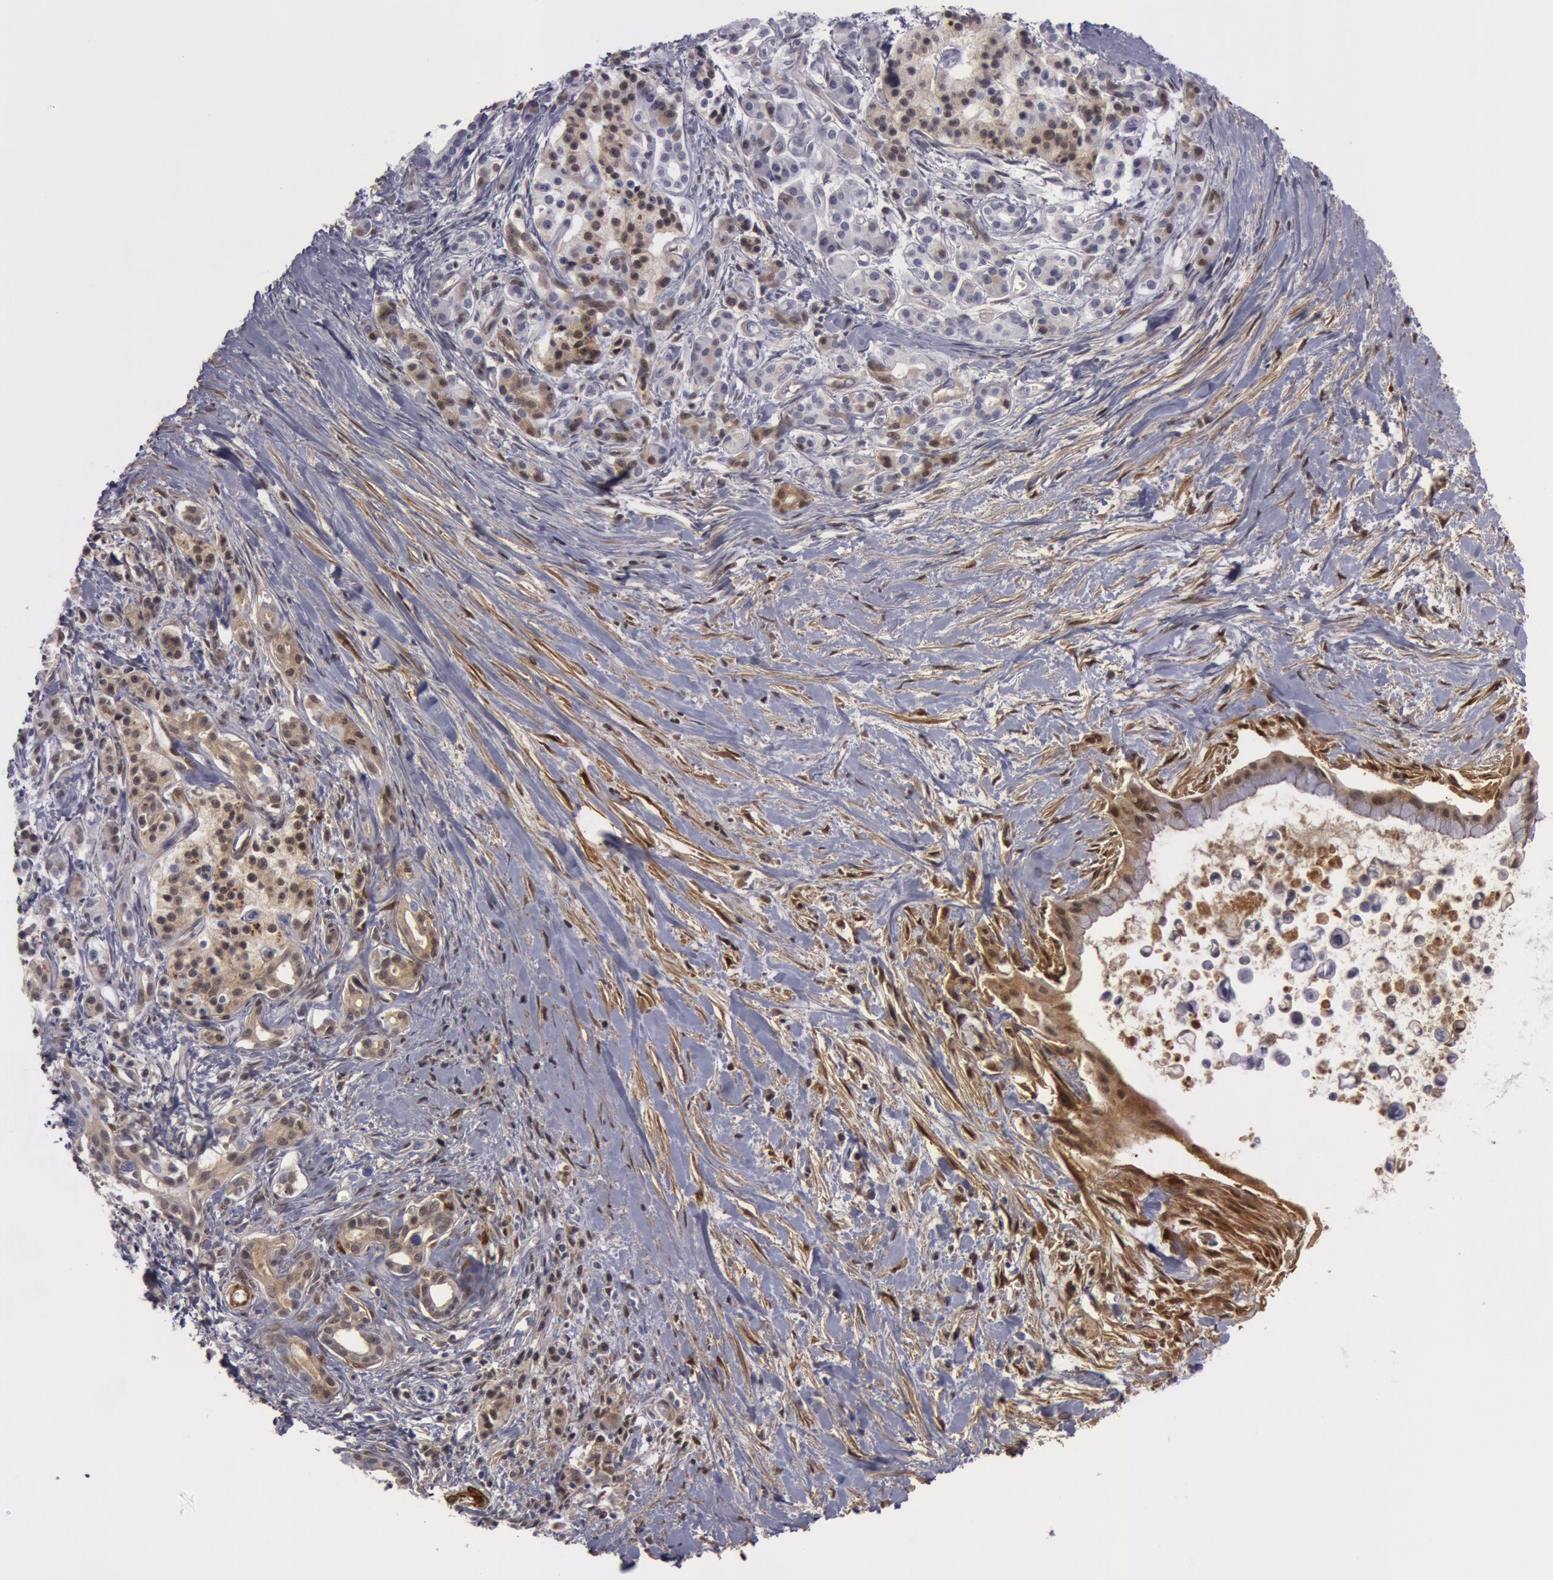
{"staining": {"intensity": "weak", "quantity": "25%-75%", "location": "cytoplasmic/membranous"}, "tissue": "pancreatic cancer", "cell_type": "Tumor cells", "image_type": "cancer", "snomed": [{"axis": "morphology", "description": "Adenocarcinoma, NOS"}, {"axis": "topography", "description": "Pancreas"}], "caption": "Pancreatic adenocarcinoma was stained to show a protein in brown. There is low levels of weak cytoplasmic/membranous positivity in approximately 25%-75% of tumor cells.", "gene": "TAGLN", "patient": {"sex": "male", "age": 59}}